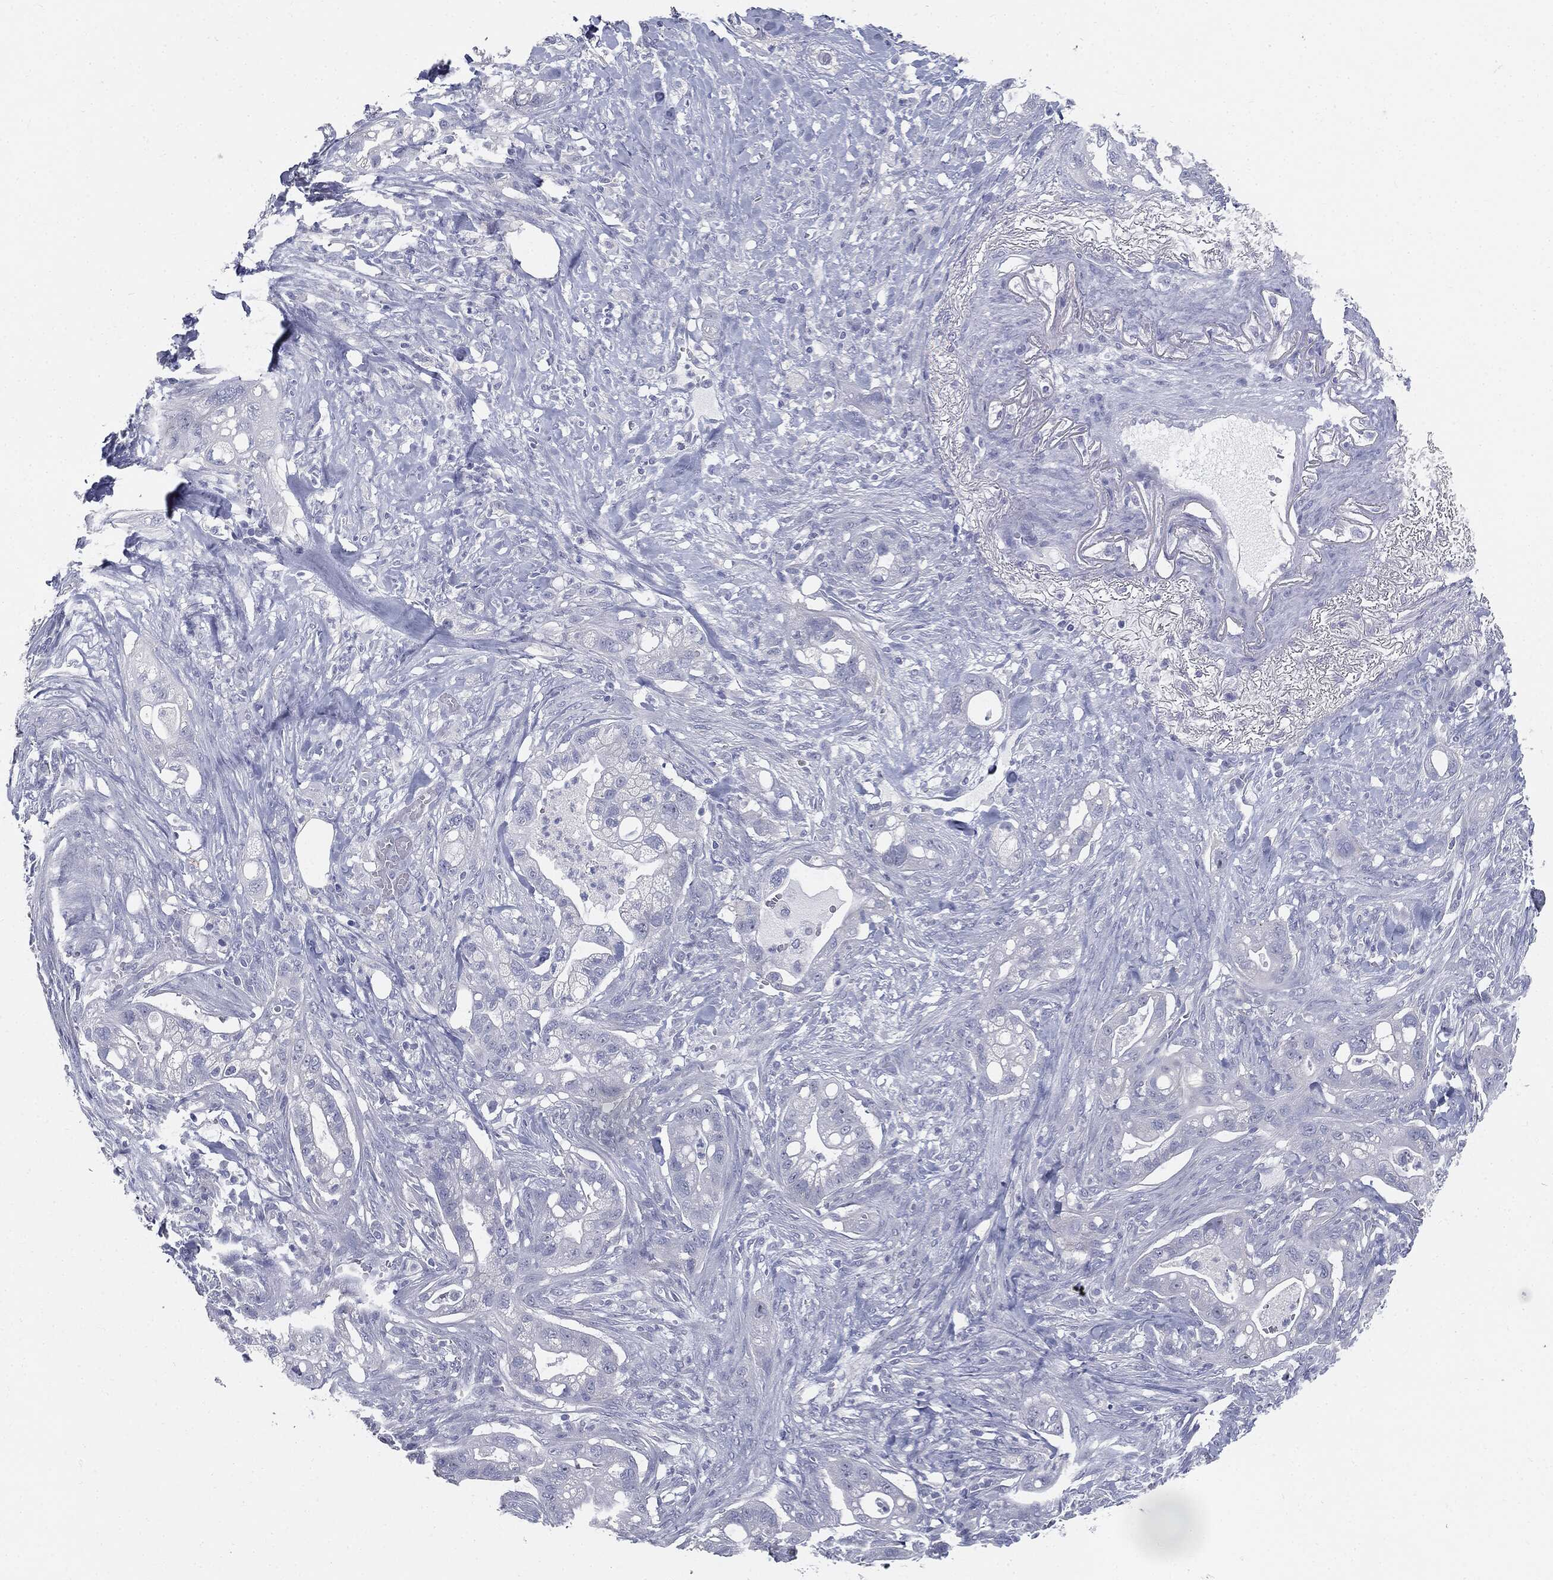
{"staining": {"intensity": "negative", "quantity": "none", "location": "none"}, "tissue": "pancreatic cancer", "cell_type": "Tumor cells", "image_type": "cancer", "snomed": [{"axis": "morphology", "description": "Adenocarcinoma, NOS"}, {"axis": "topography", "description": "Pancreas"}], "caption": "The immunohistochemistry photomicrograph has no significant positivity in tumor cells of adenocarcinoma (pancreatic) tissue. (DAB (3,3'-diaminobenzidine) immunohistochemistry visualized using brightfield microscopy, high magnification).", "gene": "CUZD1", "patient": {"sex": "male", "age": 44}}